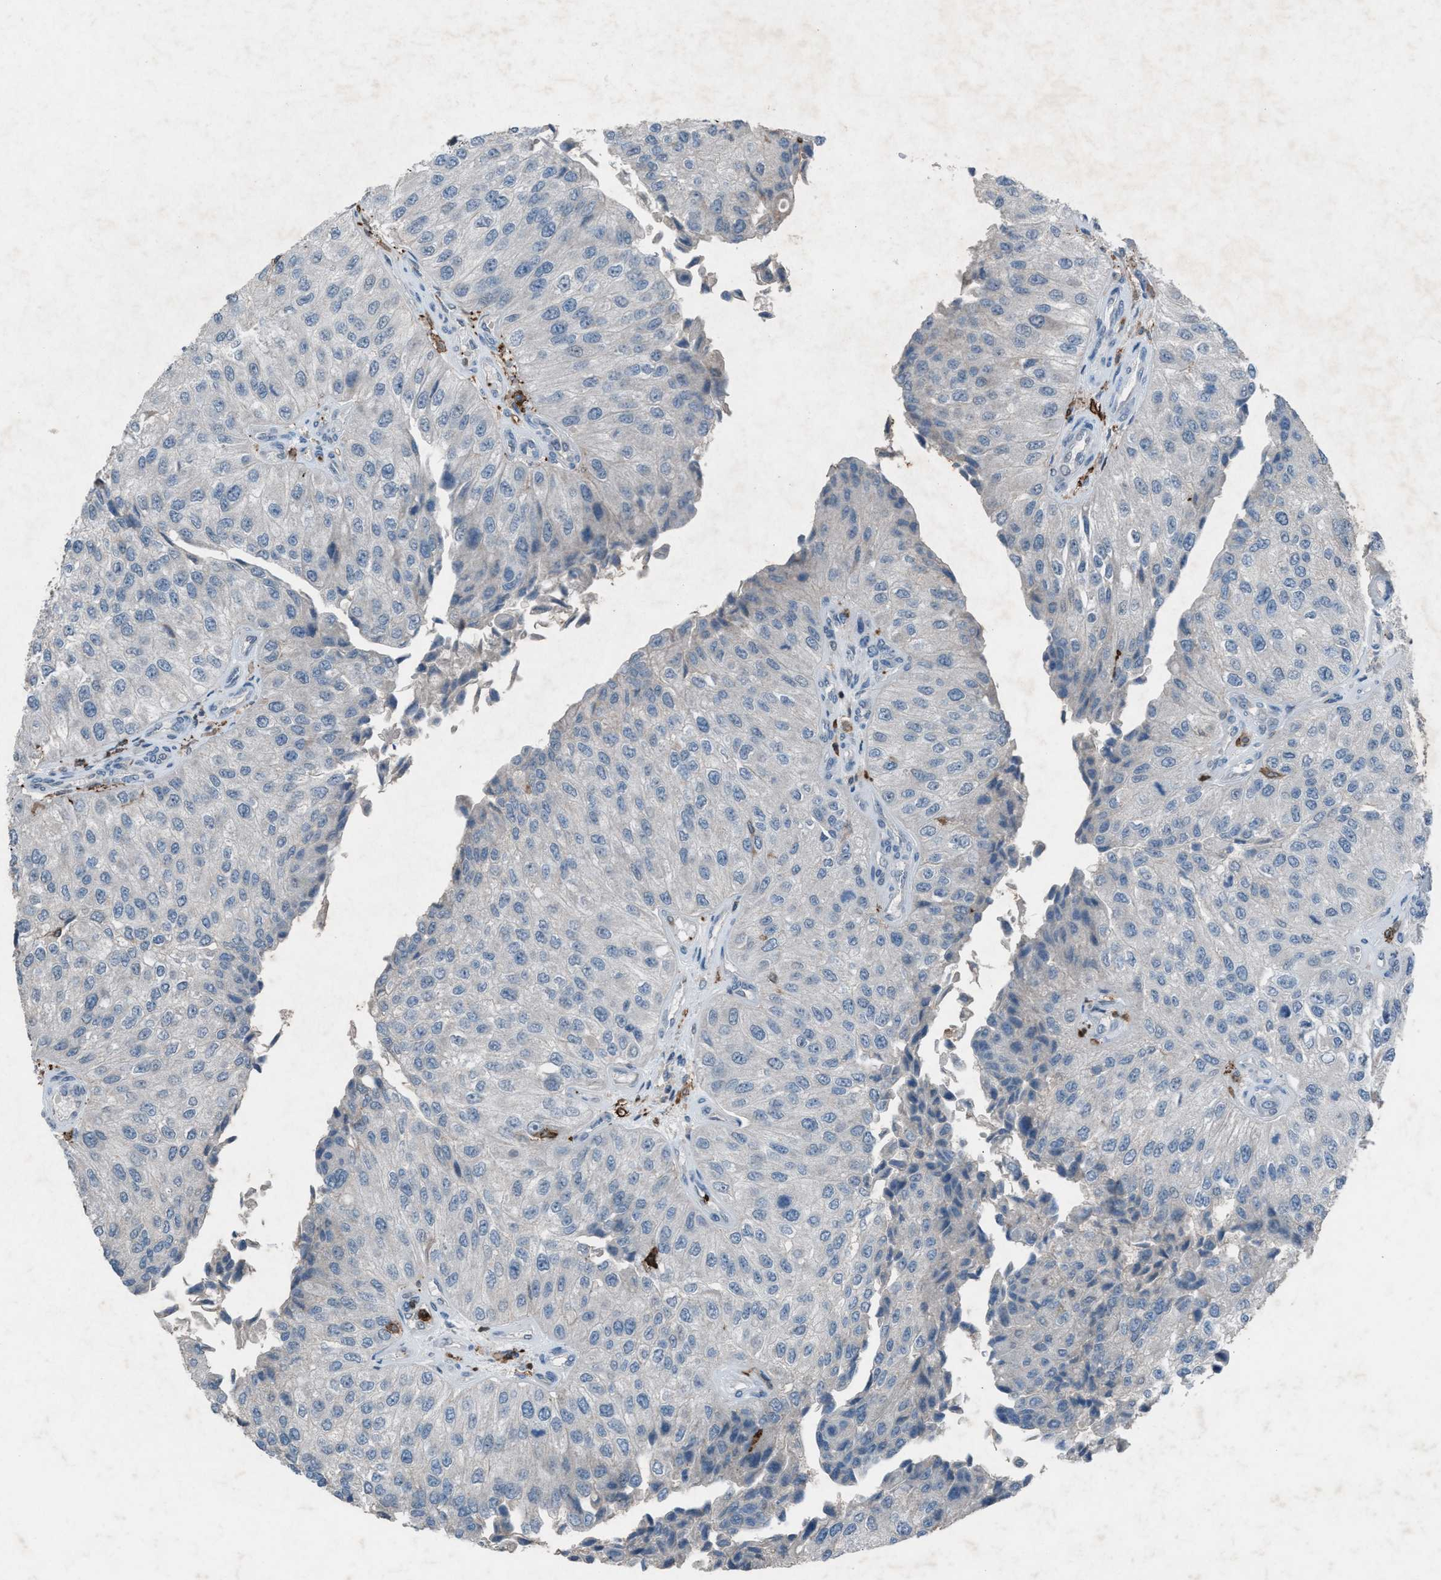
{"staining": {"intensity": "negative", "quantity": "none", "location": "none"}, "tissue": "urothelial cancer", "cell_type": "Tumor cells", "image_type": "cancer", "snomed": [{"axis": "morphology", "description": "Urothelial carcinoma, High grade"}, {"axis": "topography", "description": "Kidney"}, {"axis": "topography", "description": "Urinary bladder"}], "caption": "Image shows no significant protein staining in tumor cells of urothelial carcinoma (high-grade).", "gene": "FCER1G", "patient": {"sex": "male", "age": 77}}